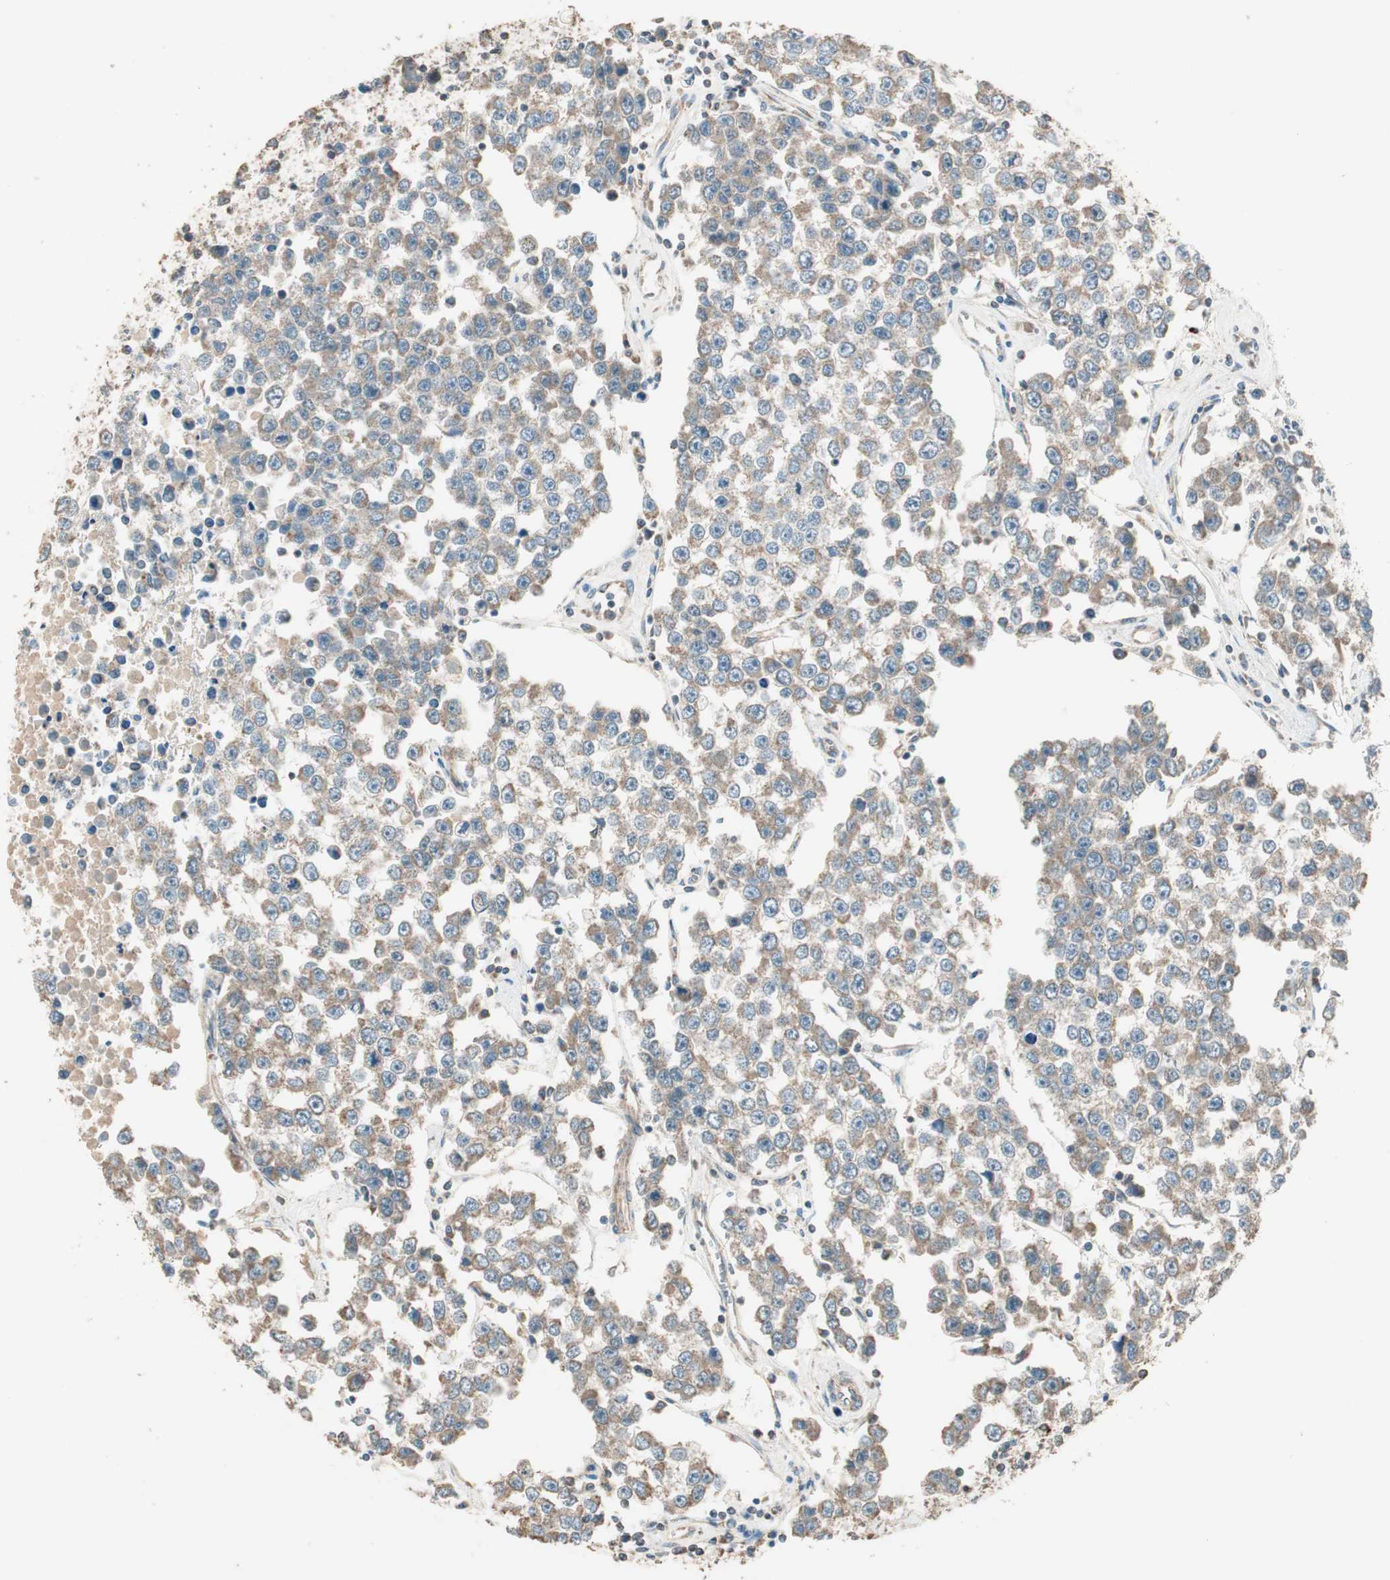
{"staining": {"intensity": "weak", "quantity": ">75%", "location": "cytoplasmic/membranous"}, "tissue": "testis cancer", "cell_type": "Tumor cells", "image_type": "cancer", "snomed": [{"axis": "morphology", "description": "Seminoma, NOS"}, {"axis": "morphology", "description": "Carcinoma, Embryonal, NOS"}, {"axis": "topography", "description": "Testis"}], "caption": "A low amount of weak cytoplasmic/membranous expression is seen in approximately >75% of tumor cells in testis seminoma tissue.", "gene": "TRIM21", "patient": {"sex": "male", "age": 52}}